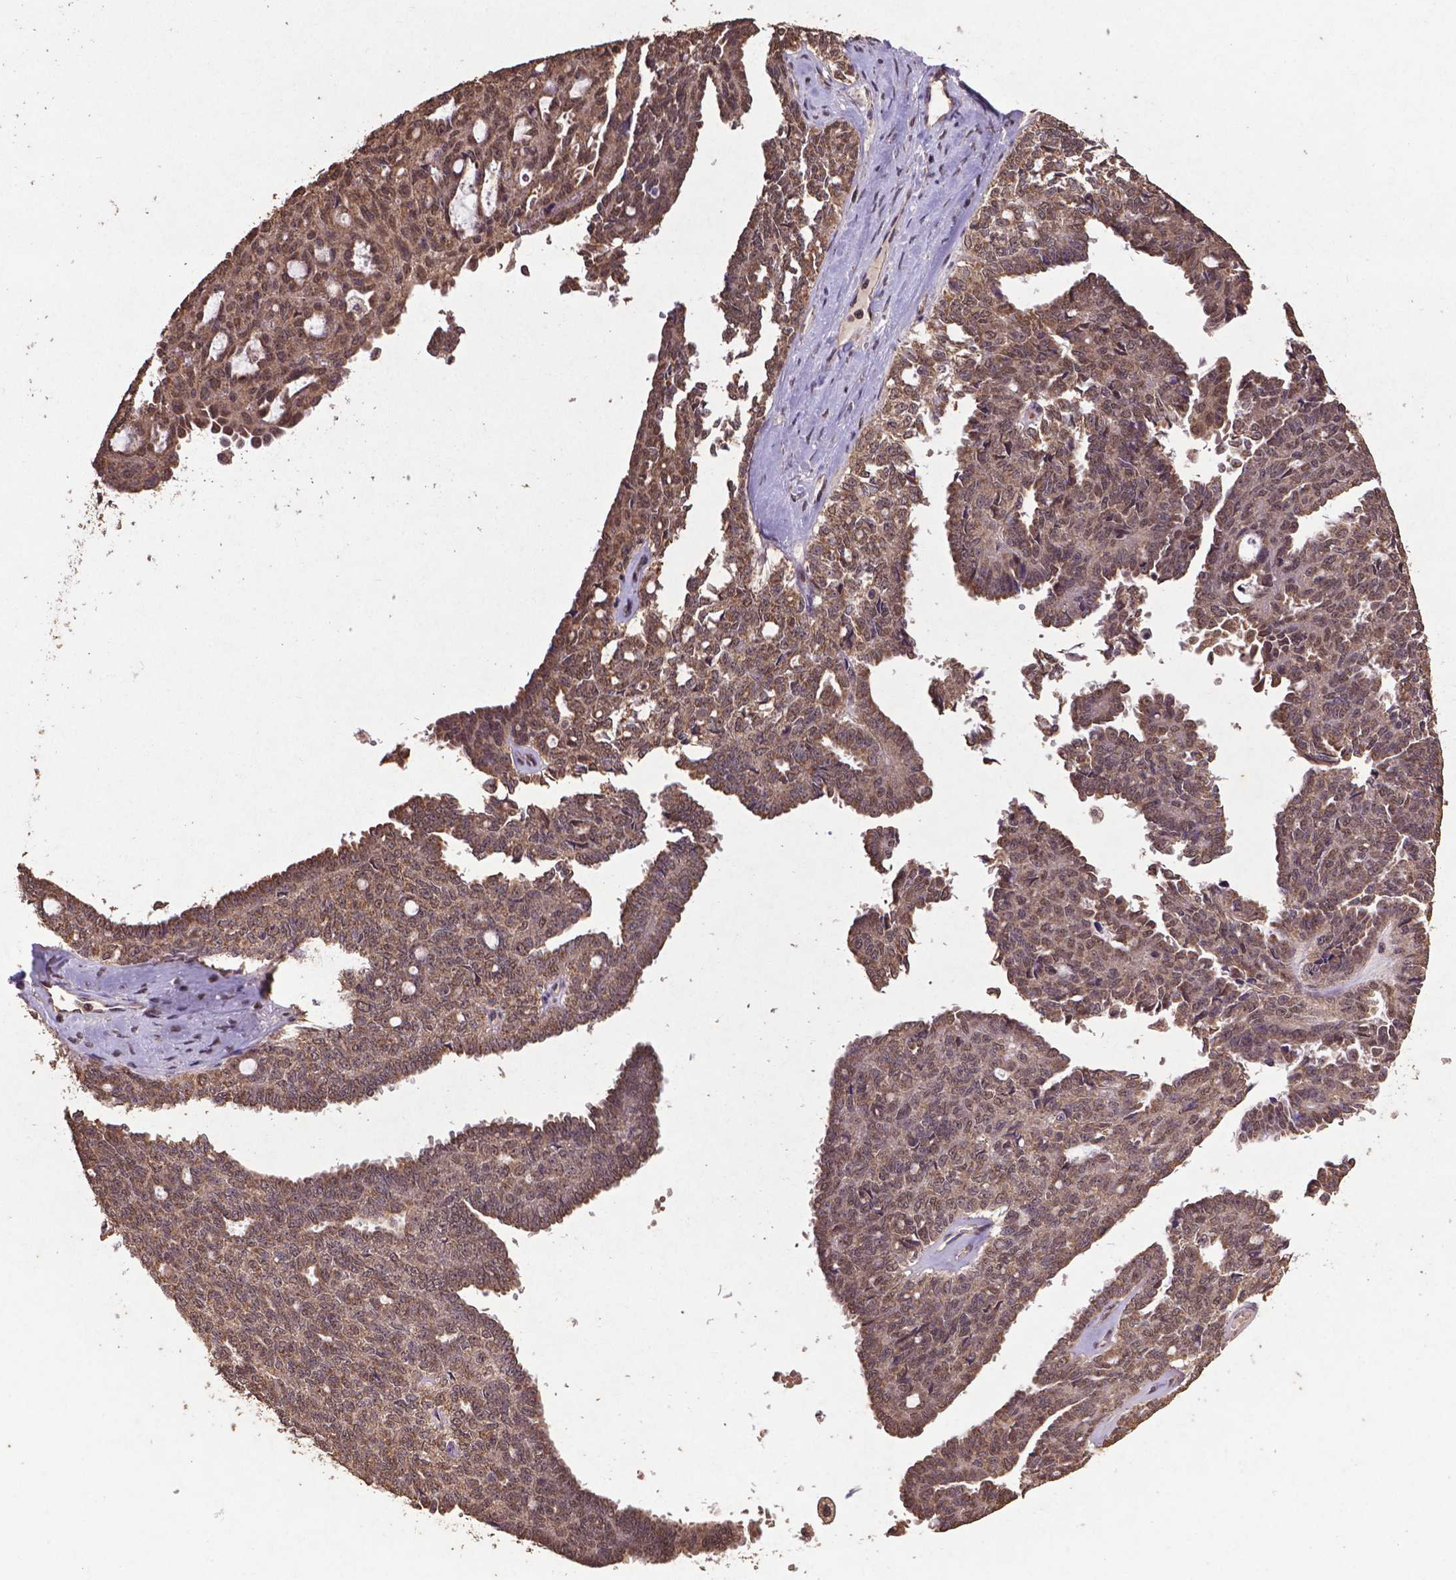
{"staining": {"intensity": "moderate", "quantity": ">75%", "location": "nuclear"}, "tissue": "ovarian cancer", "cell_type": "Tumor cells", "image_type": "cancer", "snomed": [{"axis": "morphology", "description": "Cystadenocarcinoma, serous, NOS"}, {"axis": "topography", "description": "Ovary"}], "caption": "Tumor cells show moderate nuclear expression in approximately >75% of cells in ovarian cancer.", "gene": "DCAF1", "patient": {"sex": "female", "age": 71}}